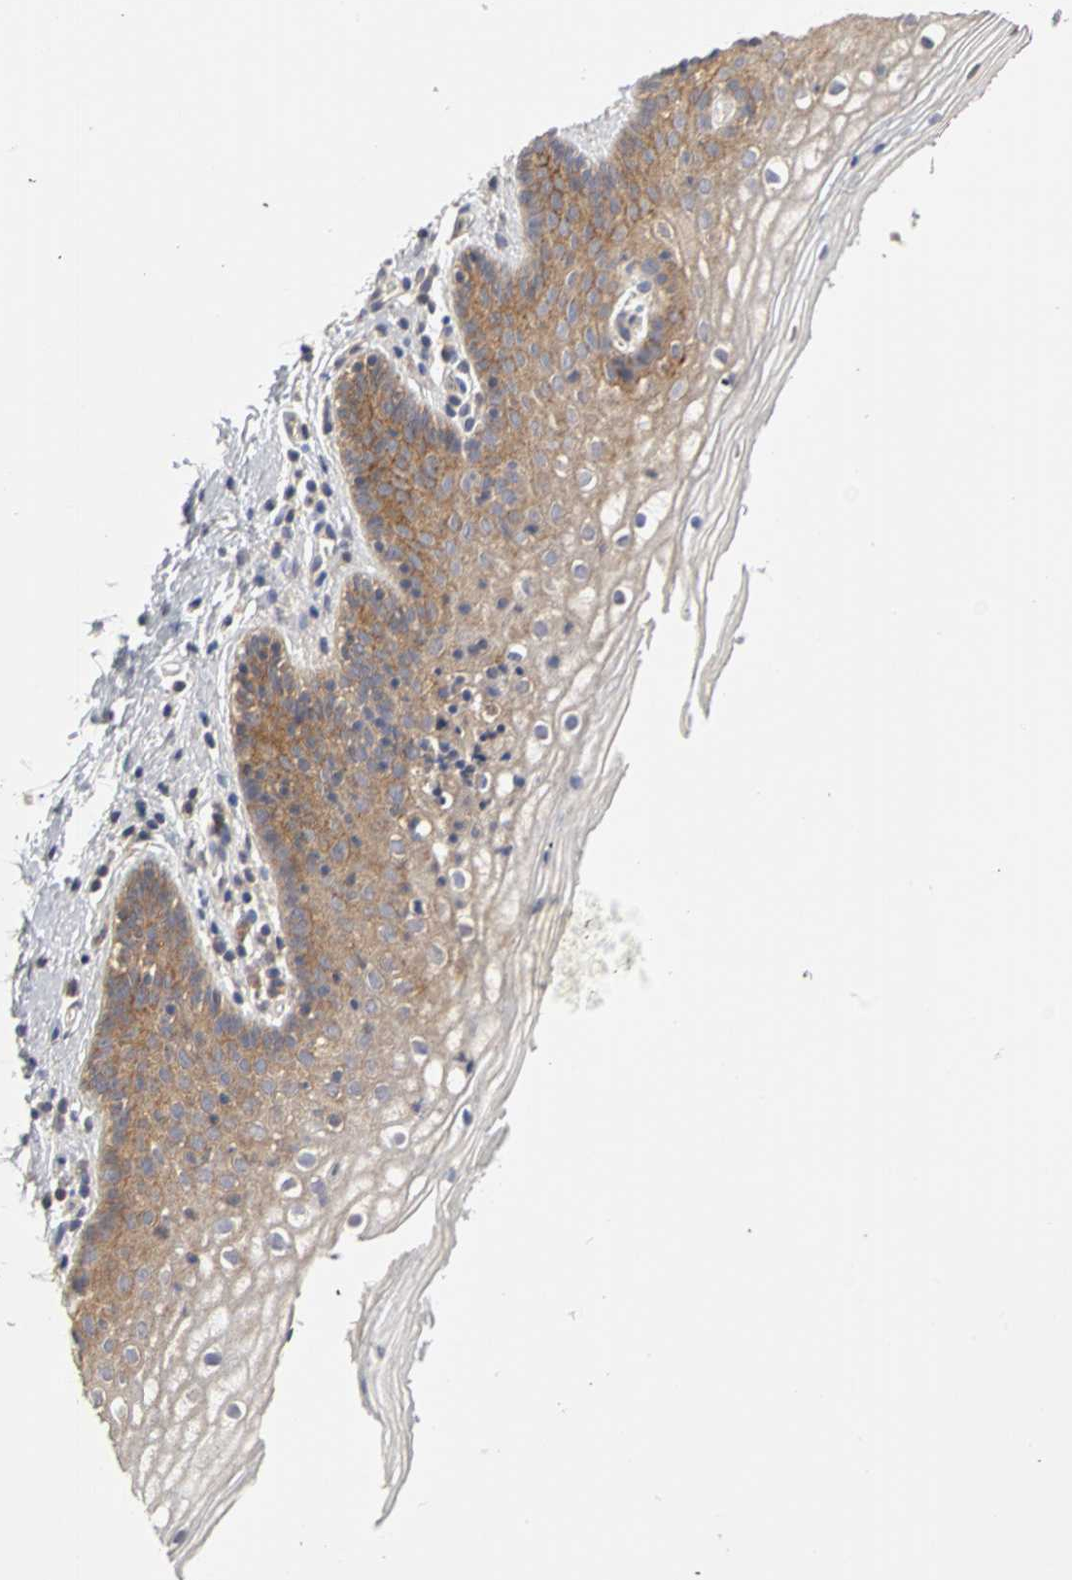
{"staining": {"intensity": "moderate", "quantity": ">75%", "location": "cytoplasmic/membranous"}, "tissue": "vagina", "cell_type": "Squamous epithelial cells", "image_type": "normal", "snomed": [{"axis": "morphology", "description": "Normal tissue, NOS"}, {"axis": "topography", "description": "Vagina"}], "caption": "Protein staining of benign vagina shows moderate cytoplasmic/membranous expression in approximately >75% of squamous epithelial cells.", "gene": "IRAK1", "patient": {"sex": "female", "age": 46}}